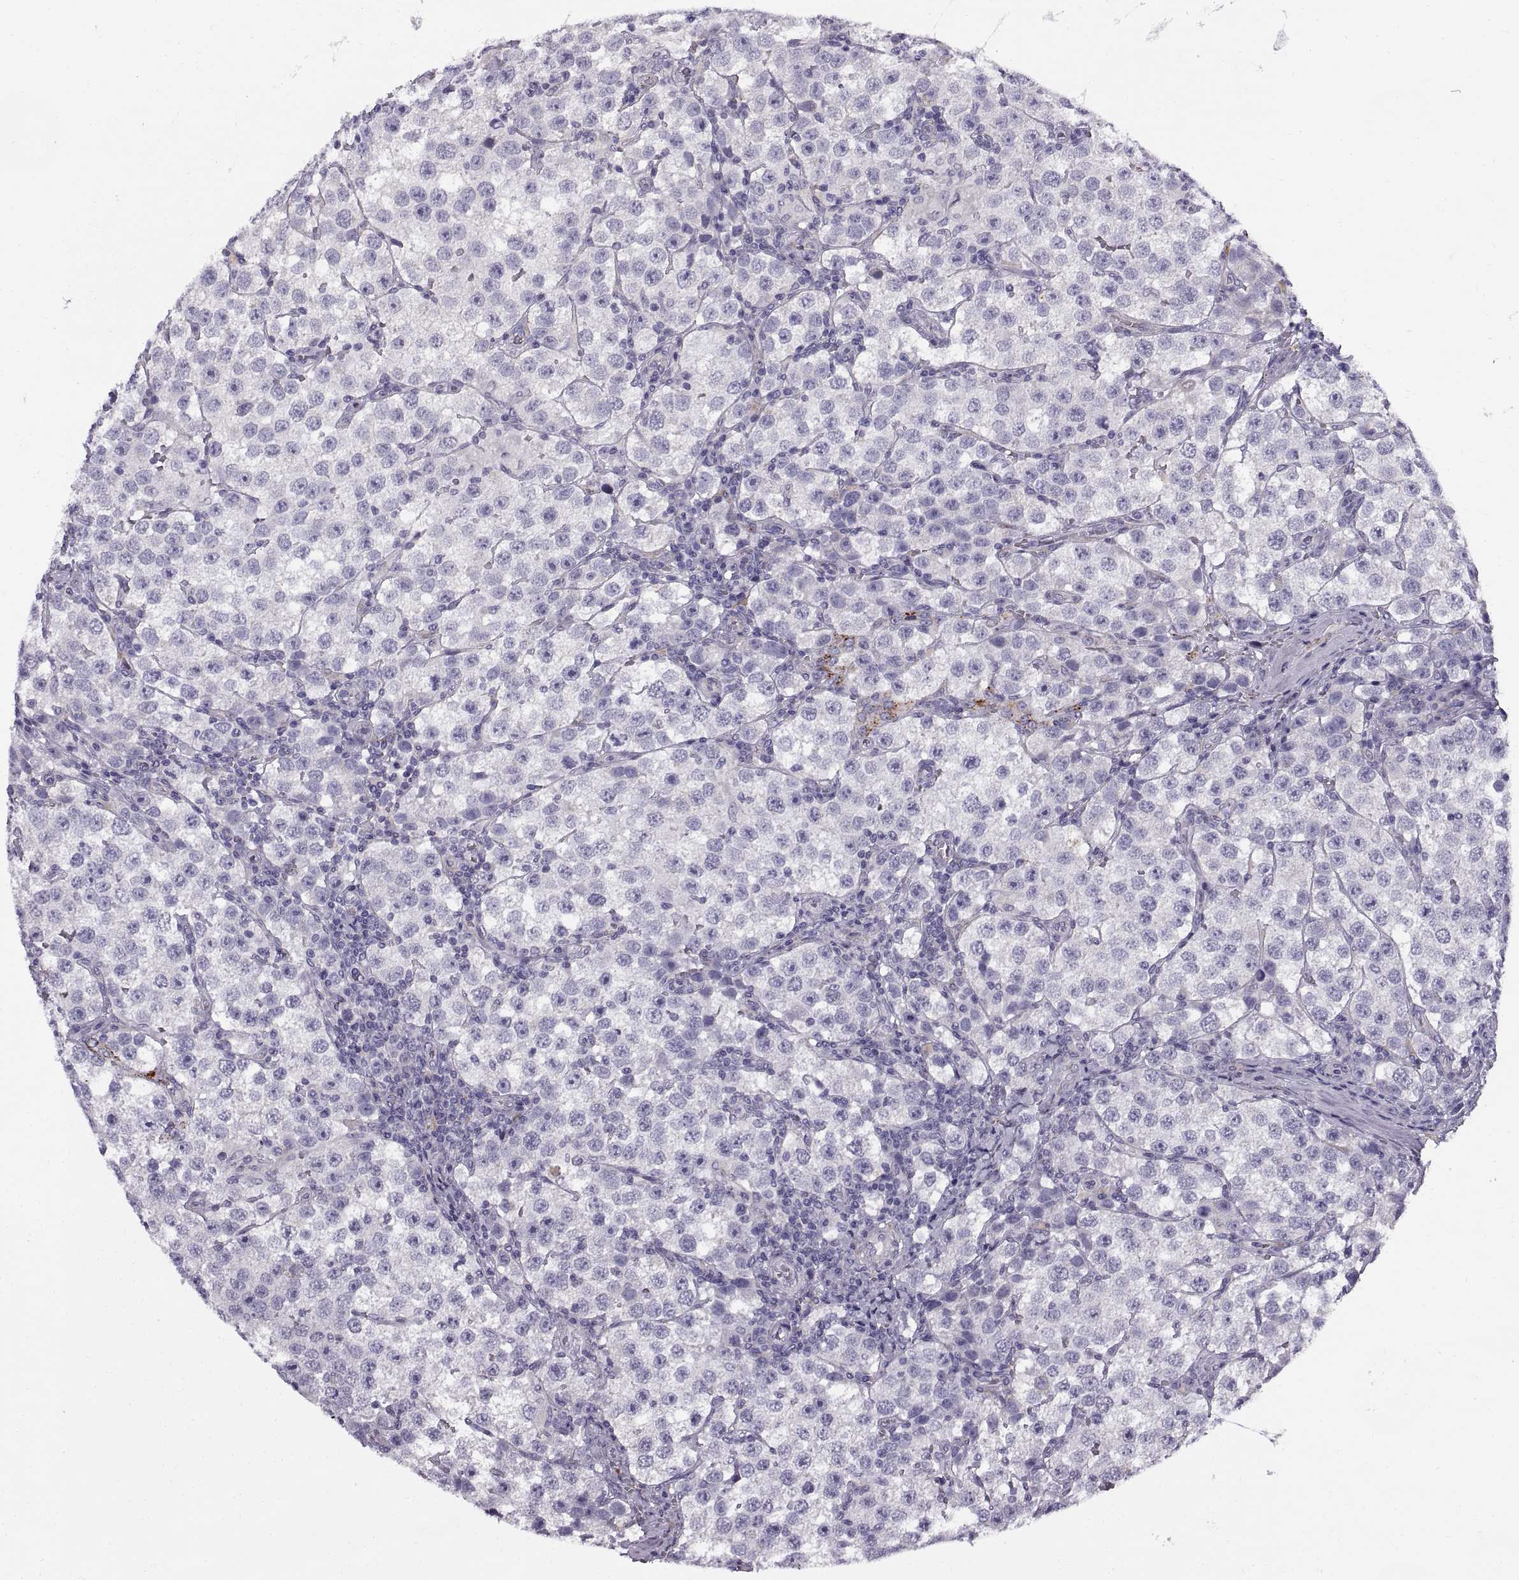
{"staining": {"intensity": "negative", "quantity": "none", "location": "none"}, "tissue": "testis cancer", "cell_type": "Tumor cells", "image_type": "cancer", "snomed": [{"axis": "morphology", "description": "Seminoma, NOS"}, {"axis": "topography", "description": "Testis"}], "caption": "Tumor cells are negative for brown protein staining in testis cancer (seminoma).", "gene": "CALCR", "patient": {"sex": "male", "age": 37}}